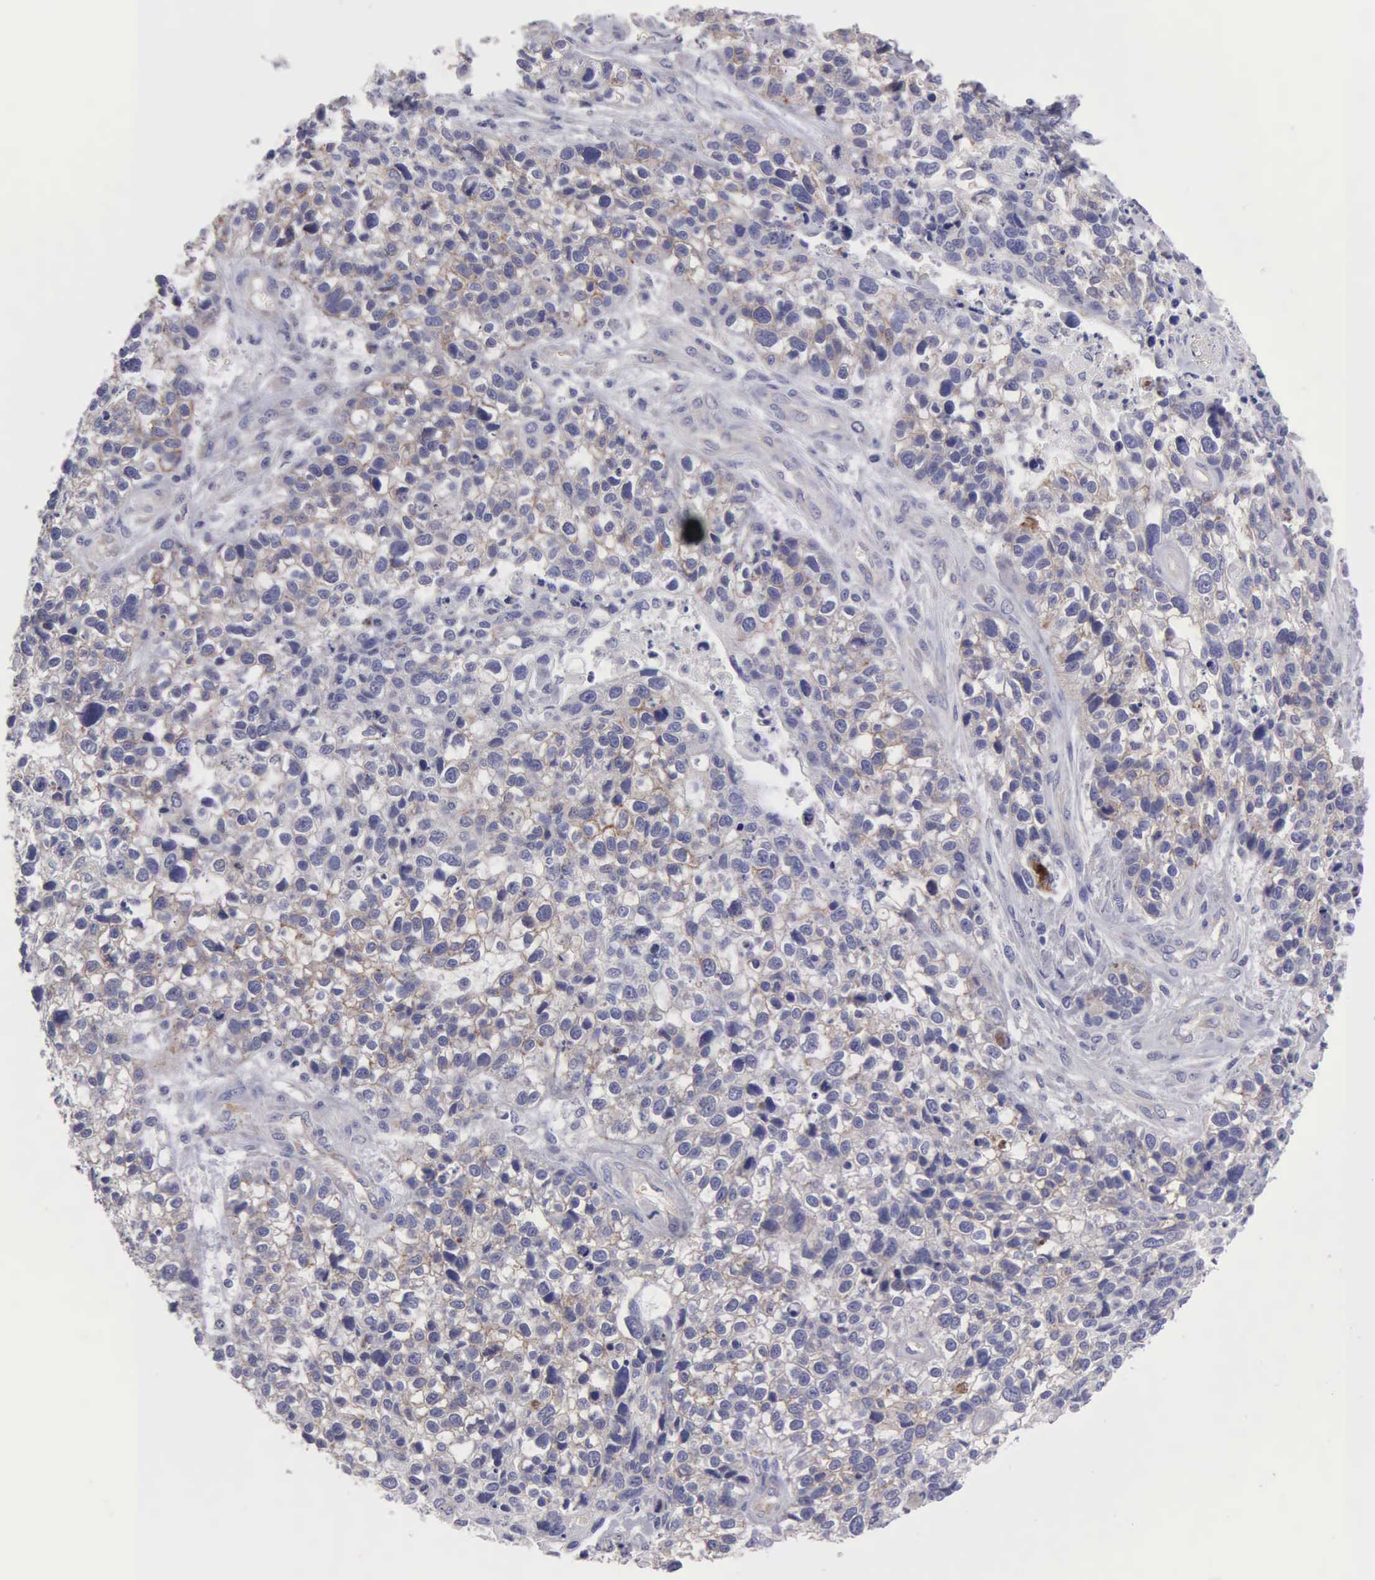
{"staining": {"intensity": "weak", "quantity": "<25%", "location": "cytoplasmic/membranous"}, "tissue": "lung cancer", "cell_type": "Tumor cells", "image_type": "cancer", "snomed": [{"axis": "morphology", "description": "Squamous cell carcinoma, NOS"}, {"axis": "topography", "description": "Lymph node"}, {"axis": "topography", "description": "Lung"}], "caption": "A histopathology image of squamous cell carcinoma (lung) stained for a protein displays no brown staining in tumor cells.", "gene": "APP", "patient": {"sex": "male", "age": 74}}